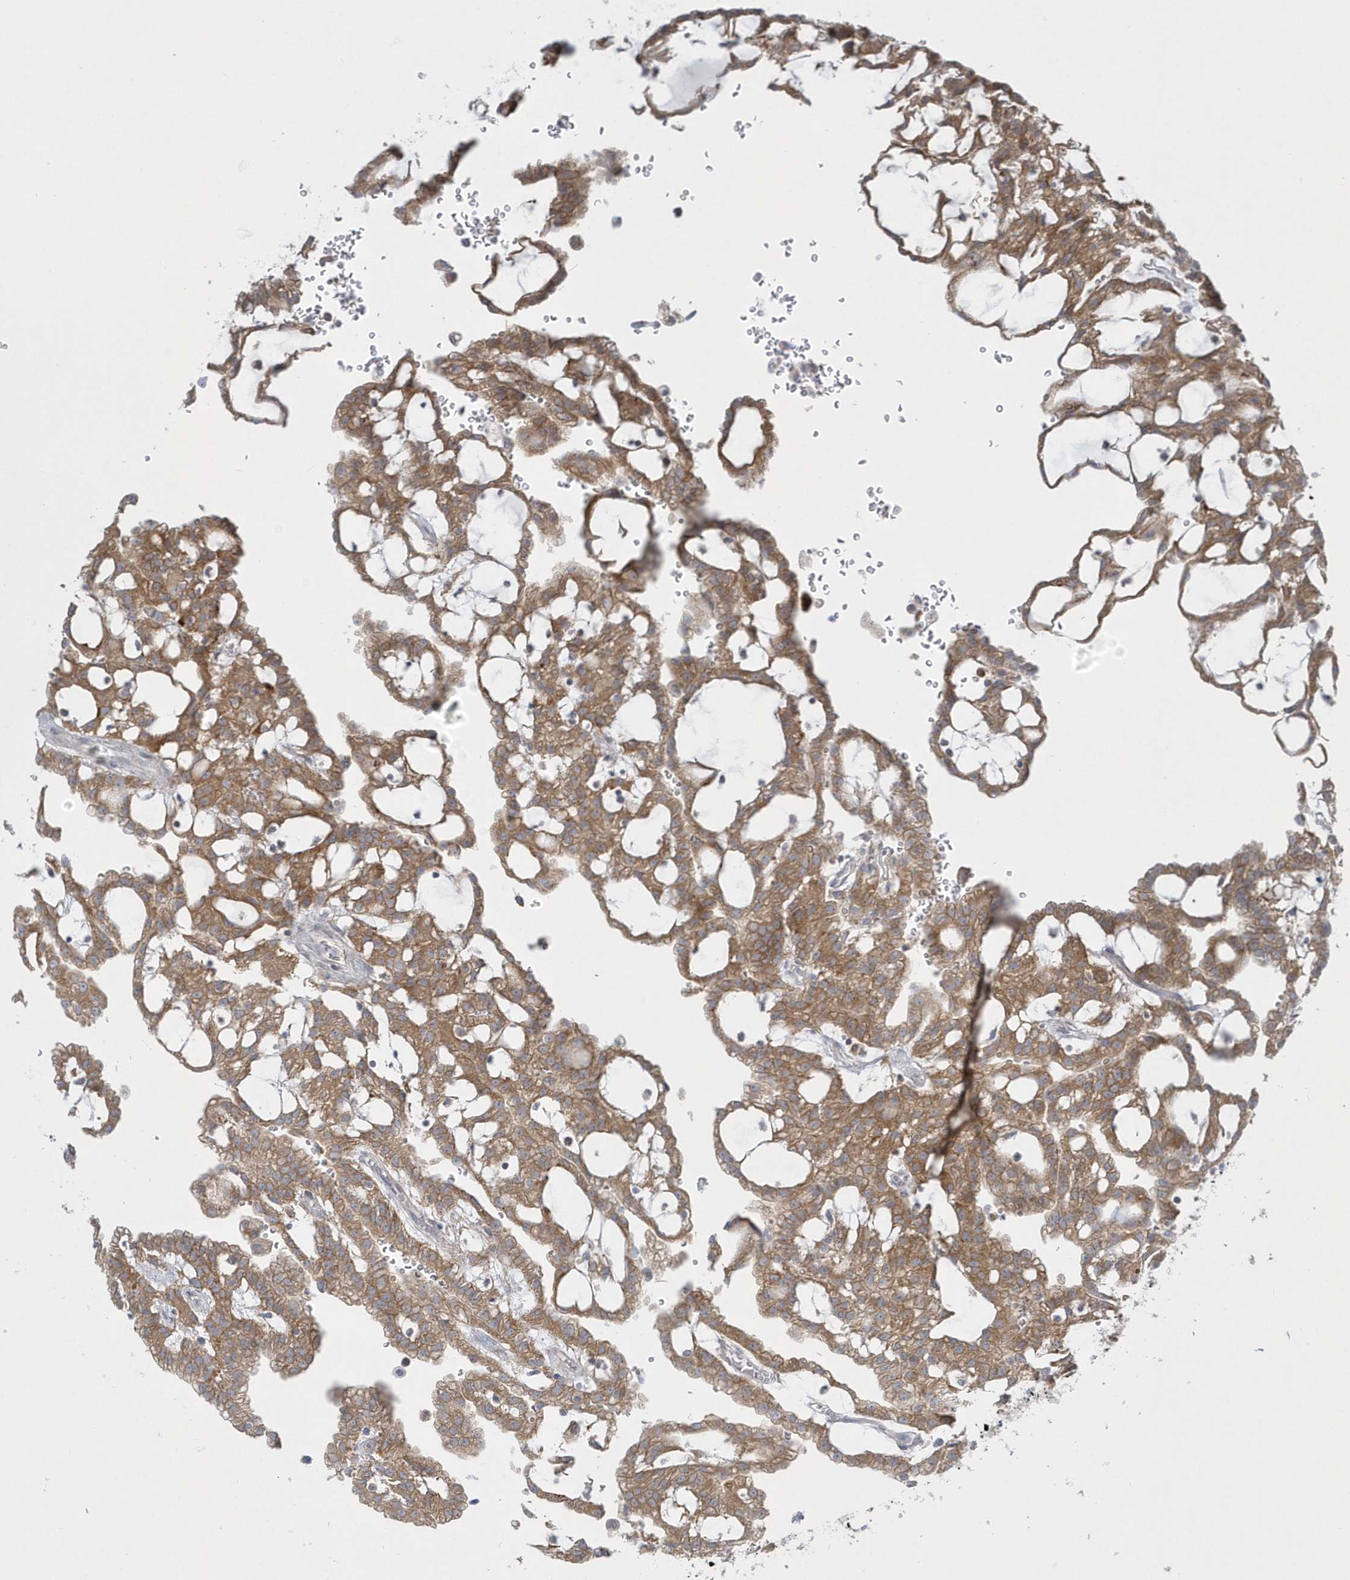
{"staining": {"intensity": "moderate", "quantity": ">75%", "location": "cytoplasmic/membranous"}, "tissue": "renal cancer", "cell_type": "Tumor cells", "image_type": "cancer", "snomed": [{"axis": "morphology", "description": "Adenocarcinoma, NOS"}, {"axis": "topography", "description": "Kidney"}], "caption": "Adenocarcinoma (renal) stained with a brown dye shows moderate cytoplasmic/membranous positive staining in about >75% of tumor cells.", "gene": "DNAJC18", "patient": {"sex": "male", "age": 63}}